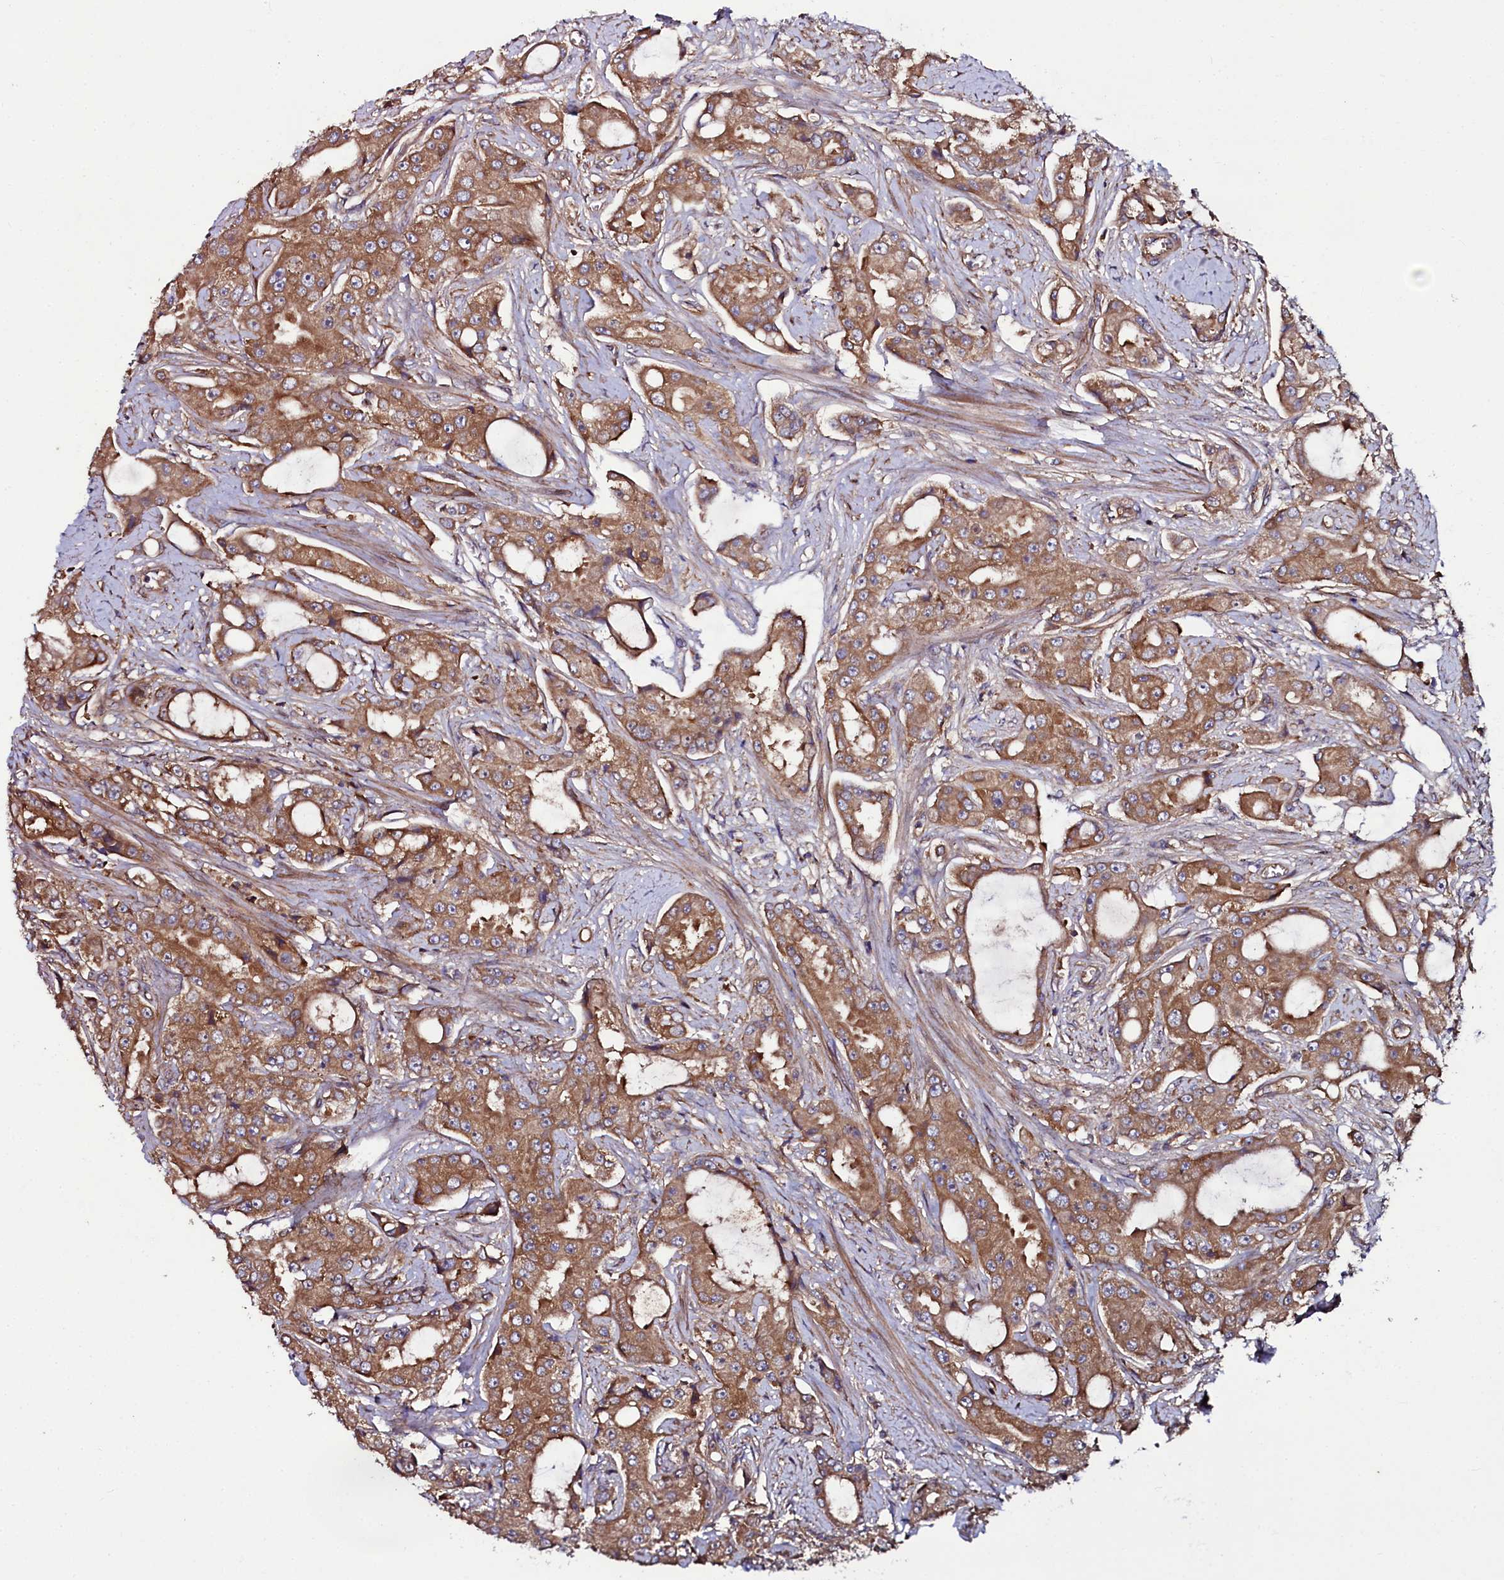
{"staining": {"intensity": "moderate", "quantity": ">75%", "location": "cytoplasmic/membranous"}, "tissue": "prostate cancer", "cell_type": "Tumor cells", "image_type": "cancer", "snomed": [{"axis": "morphology", "description": "Adenocarcinoma, High grade"}, {"axis": "topography", "description": "Prostate"}], "caption": "High-magnification brightfield microscopy of prostate cancer stained with DAB (brown) and counterstained with hematoxylin (blue). tumor cells exhibit moderate cytoplasmic/membranous staining is seen in about>75% of cells.", "gene": "USPL1", "patient": {"sex": "male", "age": 73}}